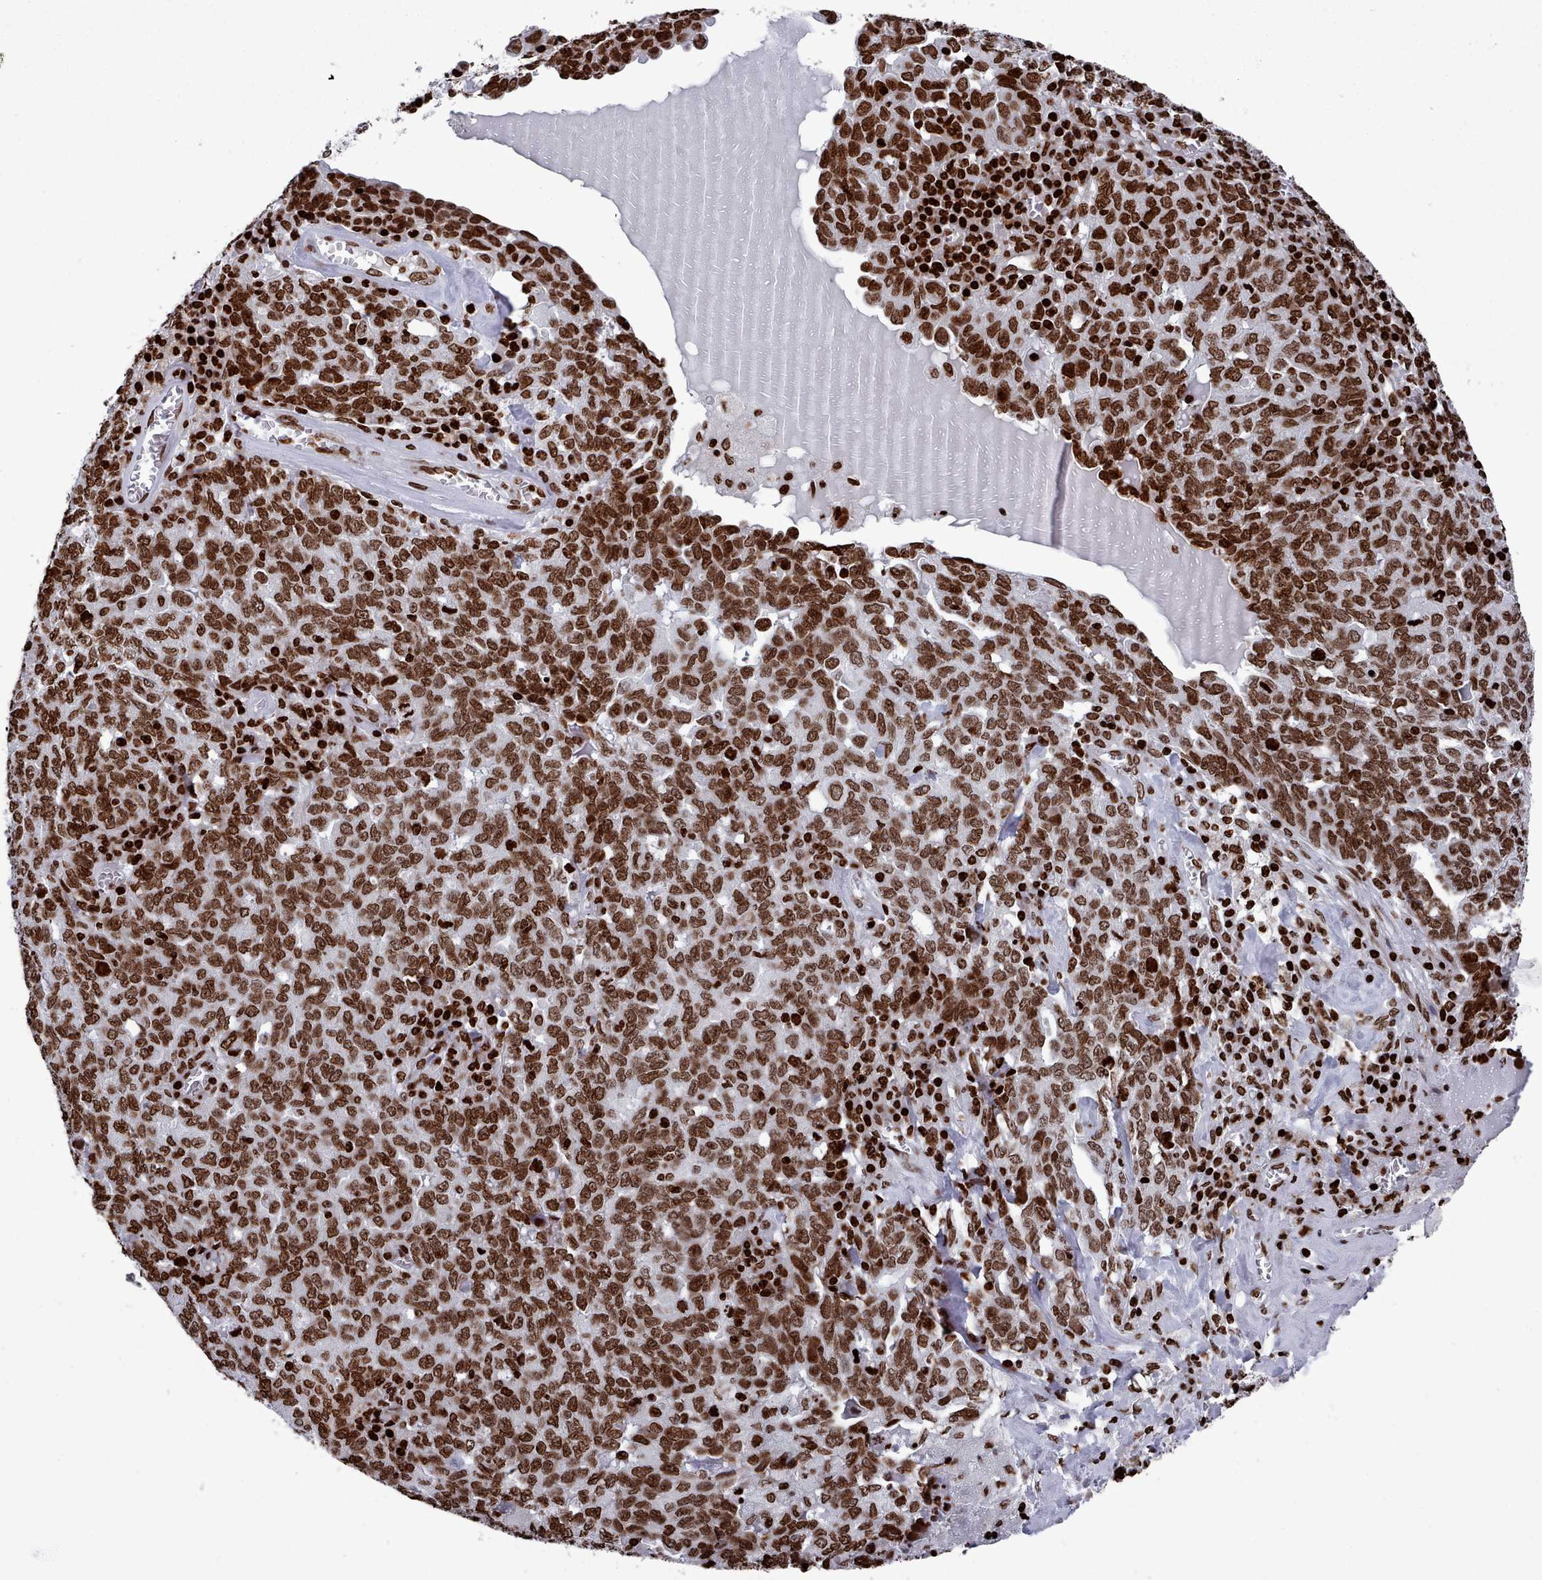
{"staining": {"intensity": "strong", "quantity": ">75%", "location": "nuclear"}, "tissue": "ovarian cancer", "cell_type": "Tumor cells", "image_type": "cancer", "snomed": [{"axis": "morphology", "description": "Carcinoma, endometroid"}, {"axis": "topography", "description": "Ovary"}], "caption": "The image shows staining of ovarian cancer (endometroid carcinoma), revealing strong nuclear protein expression (brown color) within tumor cells. (DAB (3,3'-diaminobenzidine) = brown stain, brightfield microscopy at high magnification).", "gene": "PCDHB12", "patient": {"sex": "female", "age": 62}}